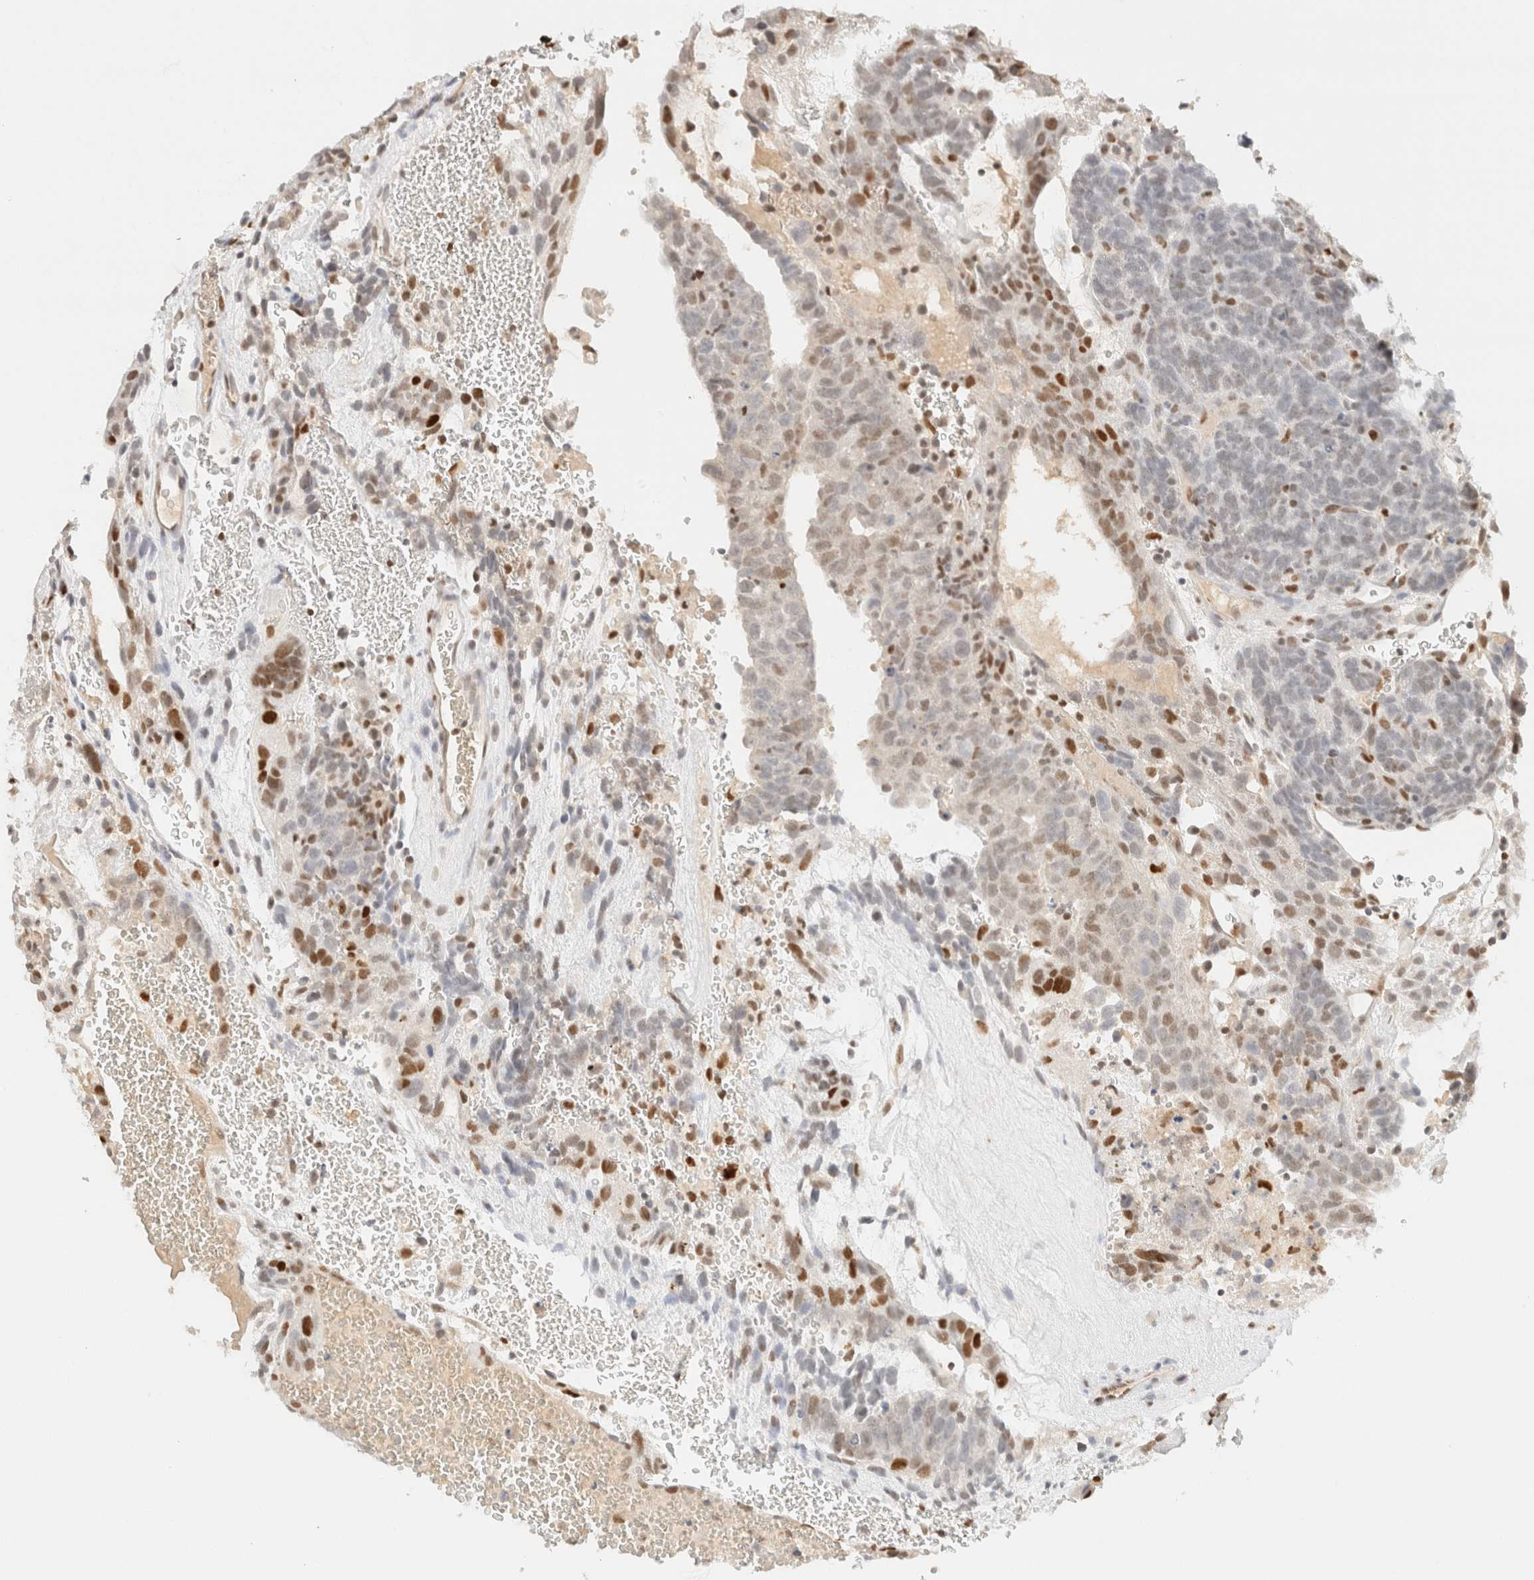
{"staining": {"intensity": "weak", "quantity": "<25%", "location": "nuclear"}, "tissue": "testis cancer", "cell_type": "Tumor cells", "image_type": "cancer", "snomed": [{"axis": "morphology", "description": "Seminoma, NOS"}, {"axis": "morphology", "description": "Carcinoma, Embryonal, NOS"}, {"axis": "topography", "description": "Testis"}], "caption": "This is an immunohistochemistry (IHC) image of human testis cancer (seminoma). There is no expression in tumor cells.", "gene": "DDB2", "patient": {"sex": "male", "age": 52}}